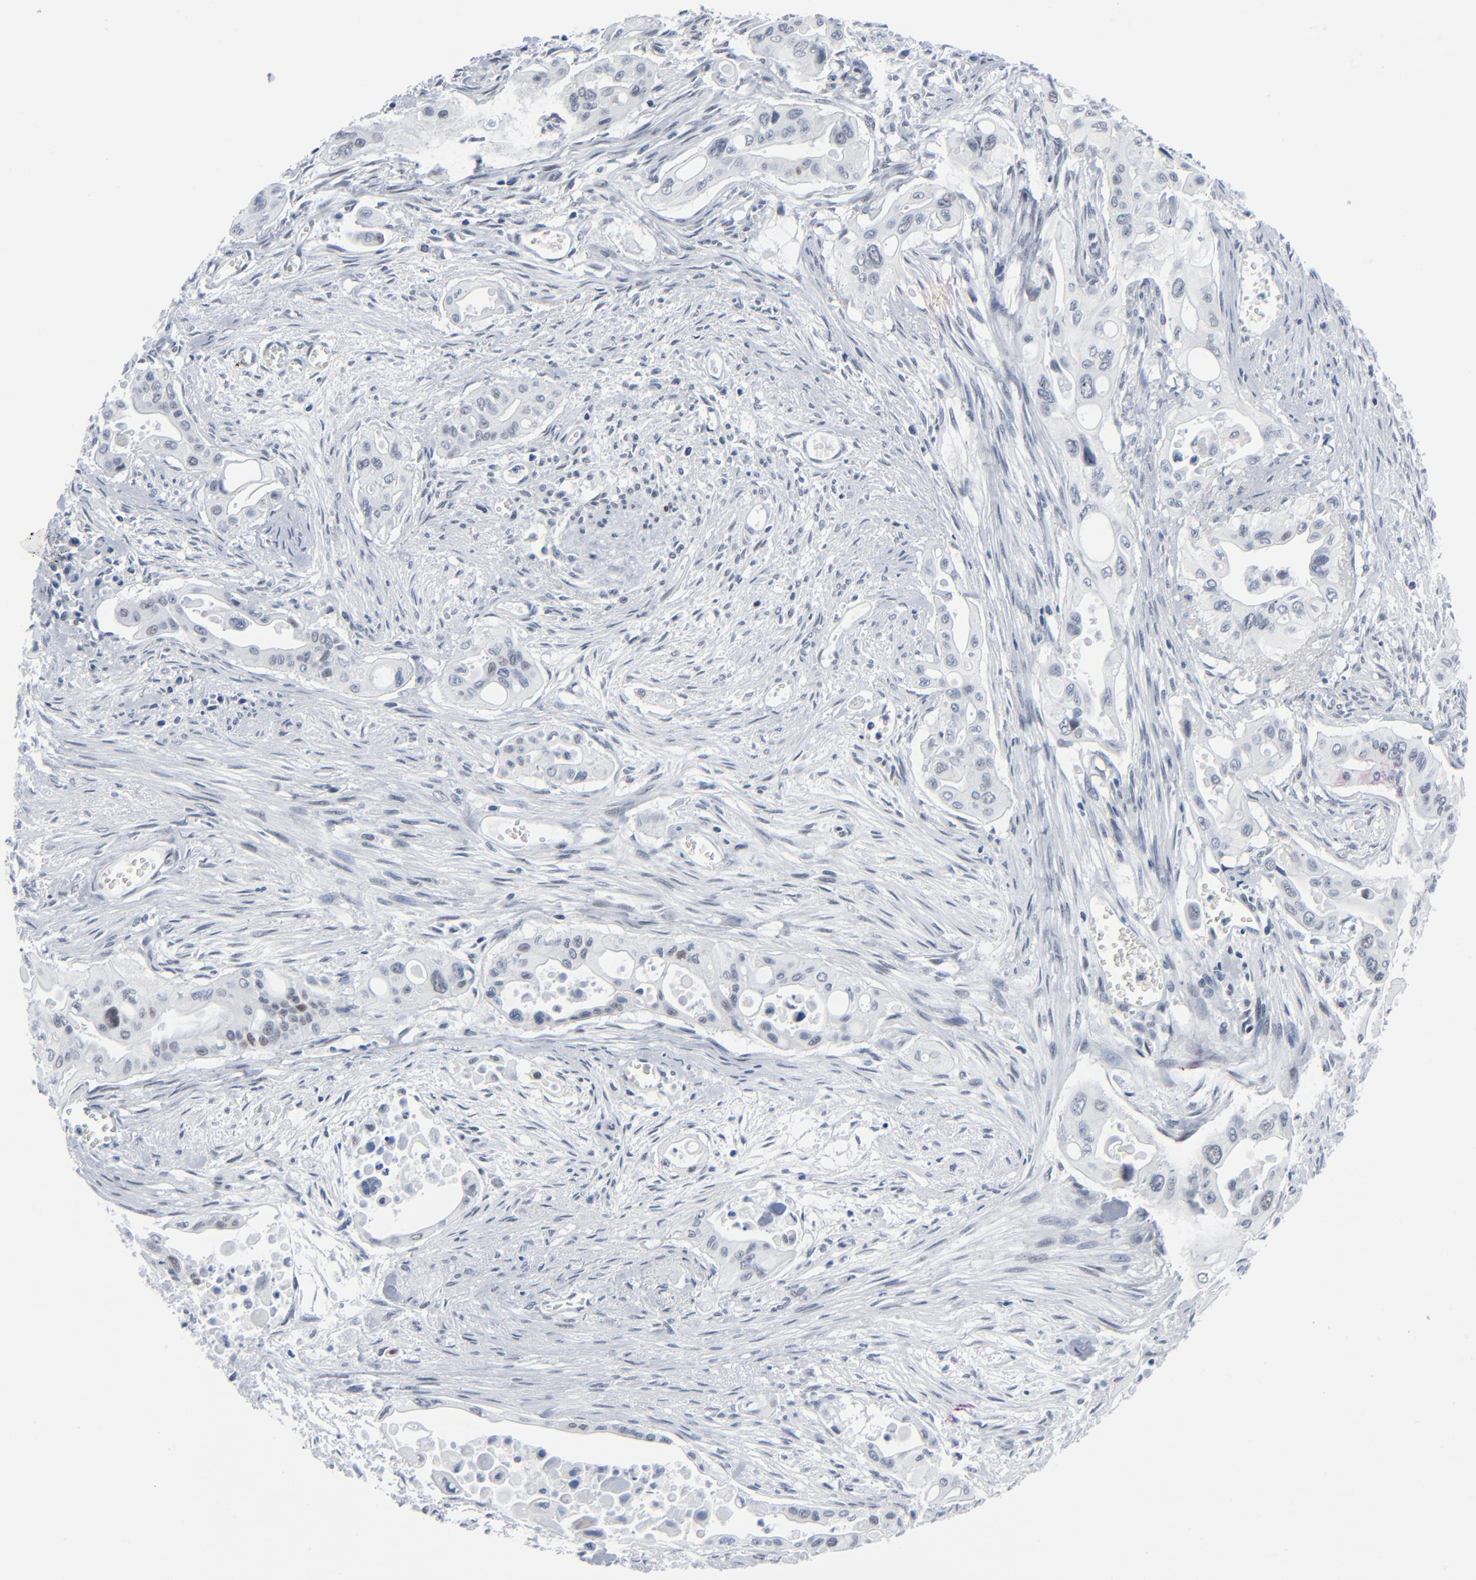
{"staining": {"intensity": "negative", "quantity": "none", "location": "none"}, "tissue": "pancreatic cancer", "cell_type": "Tumor cells", "image_type": "cancer", "snomed": [{"axis": "morphology", "description": "Adenocarcinoma, NOS"}, {"axis": "topography", "description": "Pancreas"}], "caption": "Histopathology image shows no significant protein expression in tumor cells of pancreatic cancer. The staining was performed using DAB (3,3'-diaminobenzidine) to visualize the protein expression in brown, while the nuclei were stained in blue with hematoxylin (Magnification: 20x).", "gene": "SIRT1", "patient": {"sex": "male", "age": 77}}